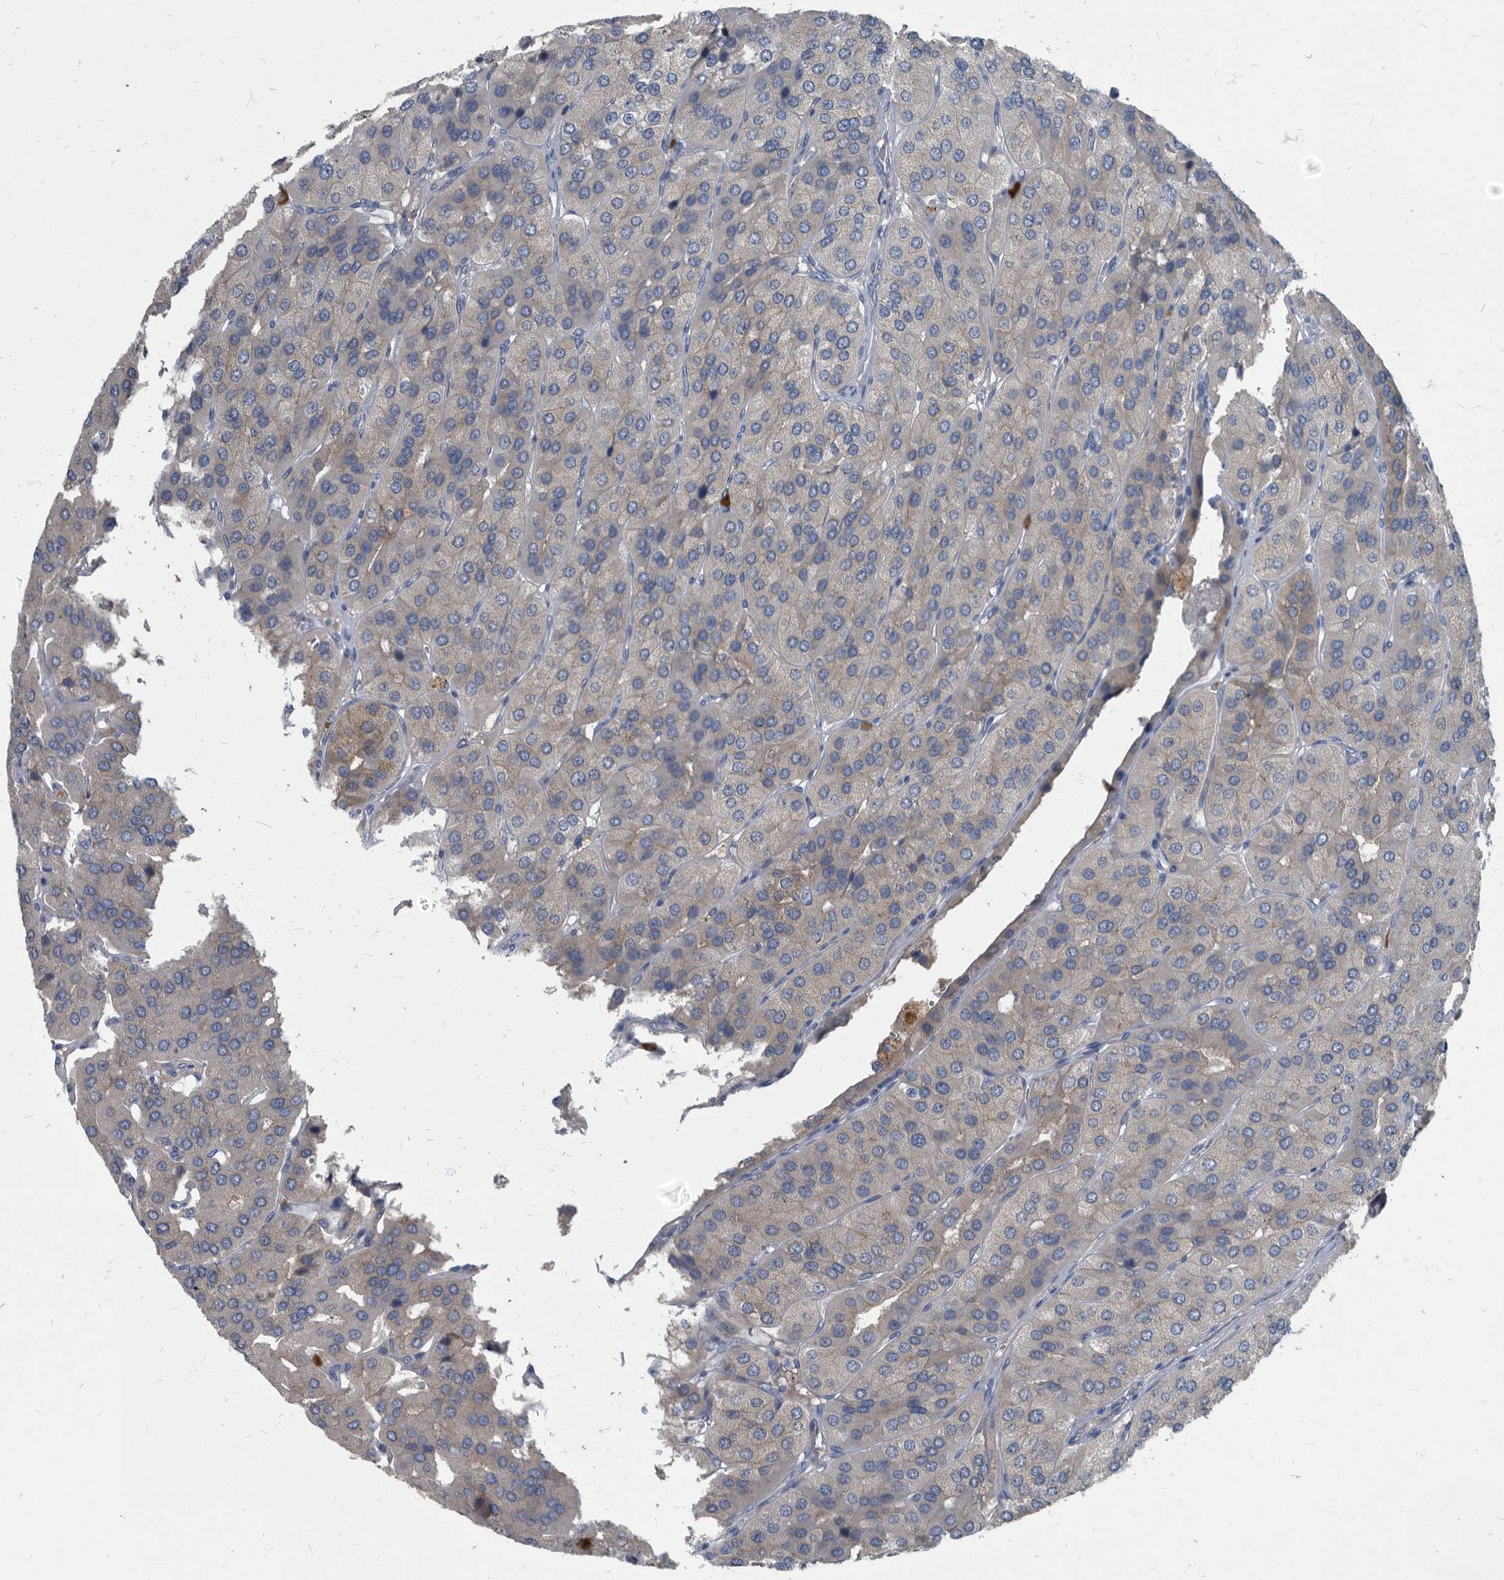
{"staining": {"intensity": "weak", "quantity": "<25%", "location": "cytoplasmic/membranous"}, "tissue": "parathyroid gland", "cell_type": "Glandular cells", "image_type": "normal", "snomed": [{"axis": "morphology", "description": "Normal tissue, NOS"}, {"axis": "morphology", "description": "Adenoma, NOS"}, {"axis": "topography", "description": "Parathyroid gland"}], "caption": "Immunohistochemistry photomicrograph of unremarkable parathyroid gland: parathyroid gland stained with DAB demonstrates no significant protein positivity in glandular cells.", "gene": "CDV3", "patient": {"sex": "female", "age": 86}}